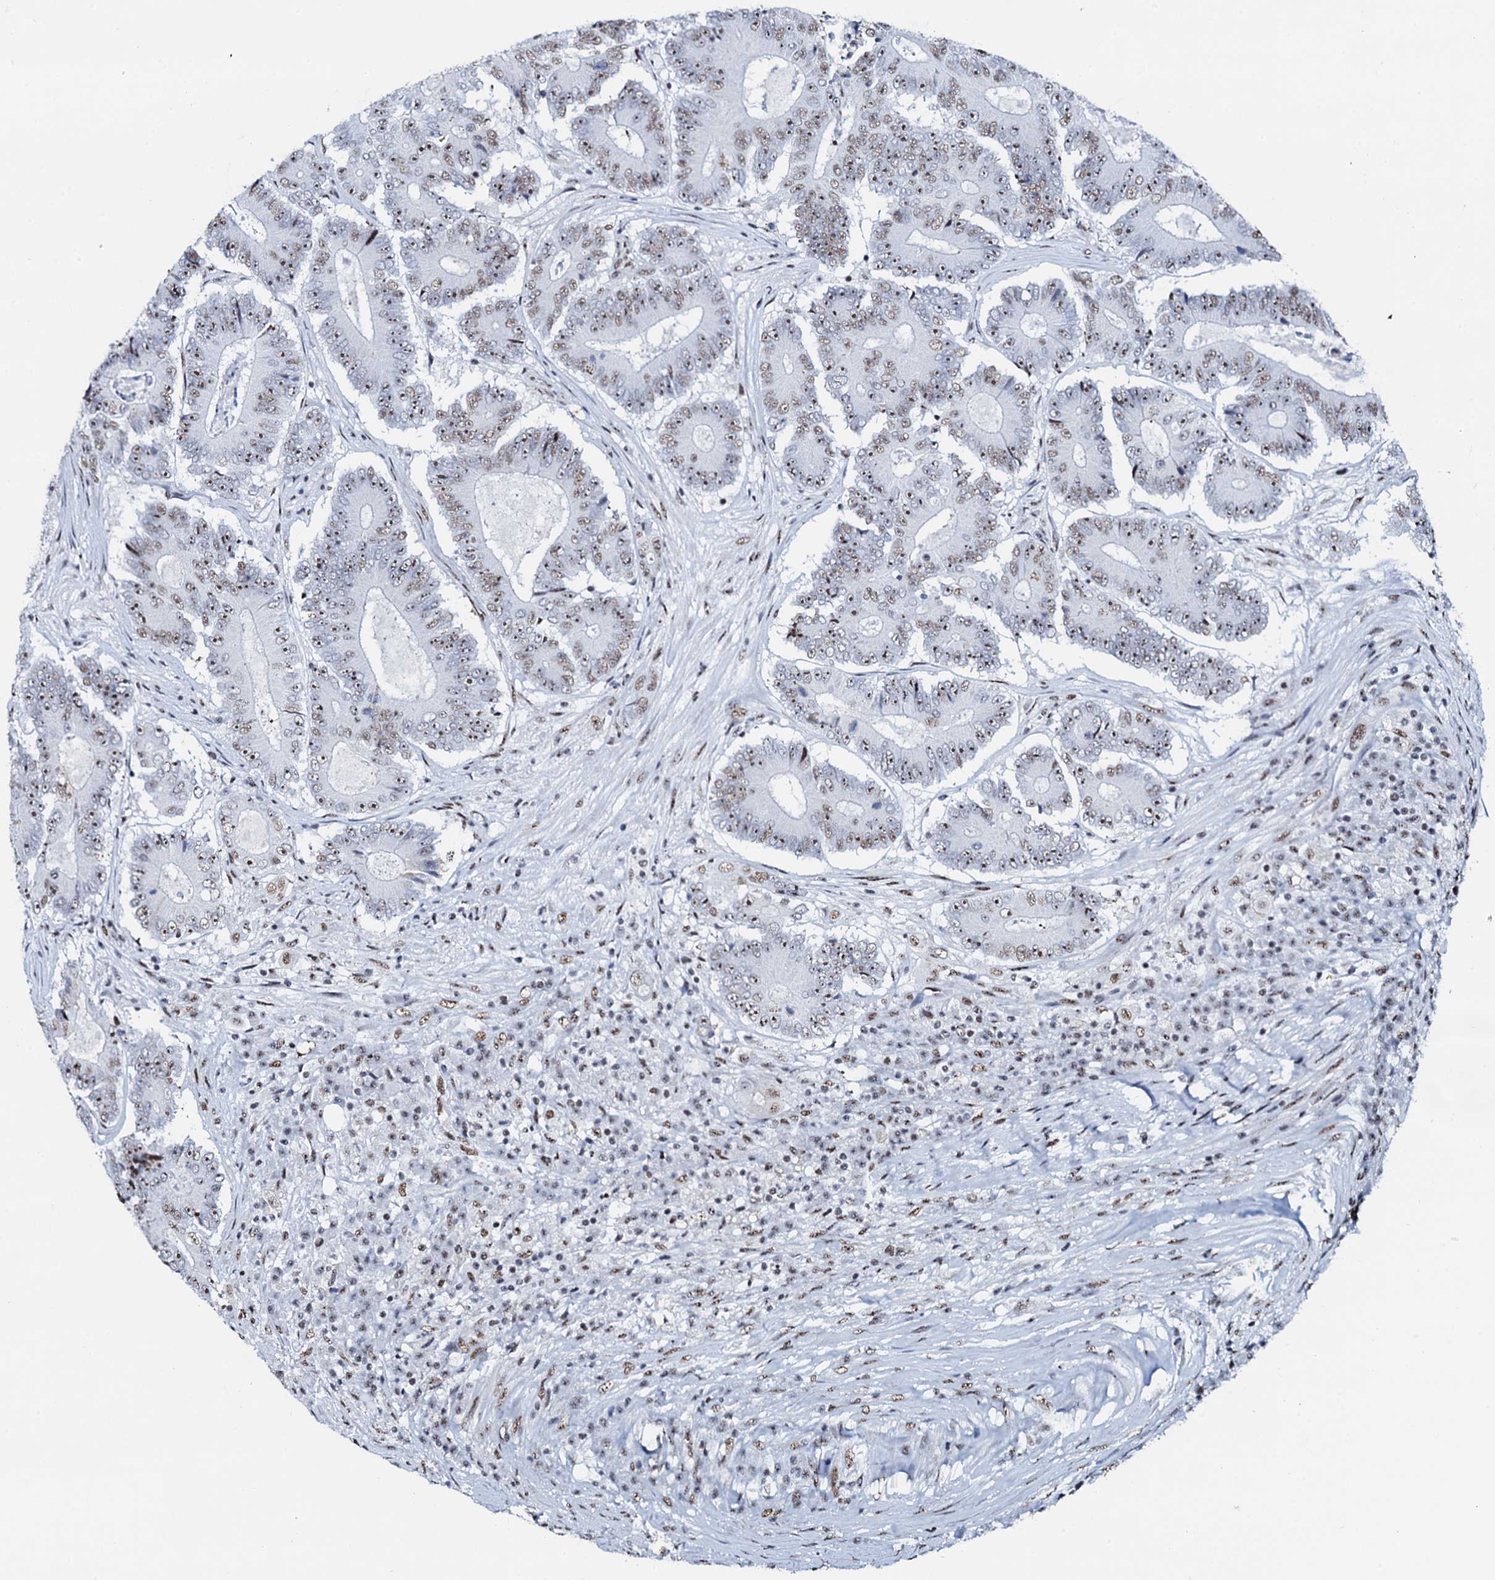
{"staining": {"intensity": "moderate", "quantity": ">75%", "location": "nuclear"}, "tissue": "colorectal cancer", "cell_type": "Tumor cells", "image_type": "cancer", "snomed": [{"axis": "morphology", "description": "Adenocarcinoma, NOS"}, {"axis": "topography", "description": "Colon"}], "caption": "Immunohistochemical staining of human adenocarcinoma (colorectal) reveals medium levels of moderate nuclear protein expression in approximately >75% of tumor cells.", "gene": "NKAPD1", "patient": {"sex": "male", "age": 83}}